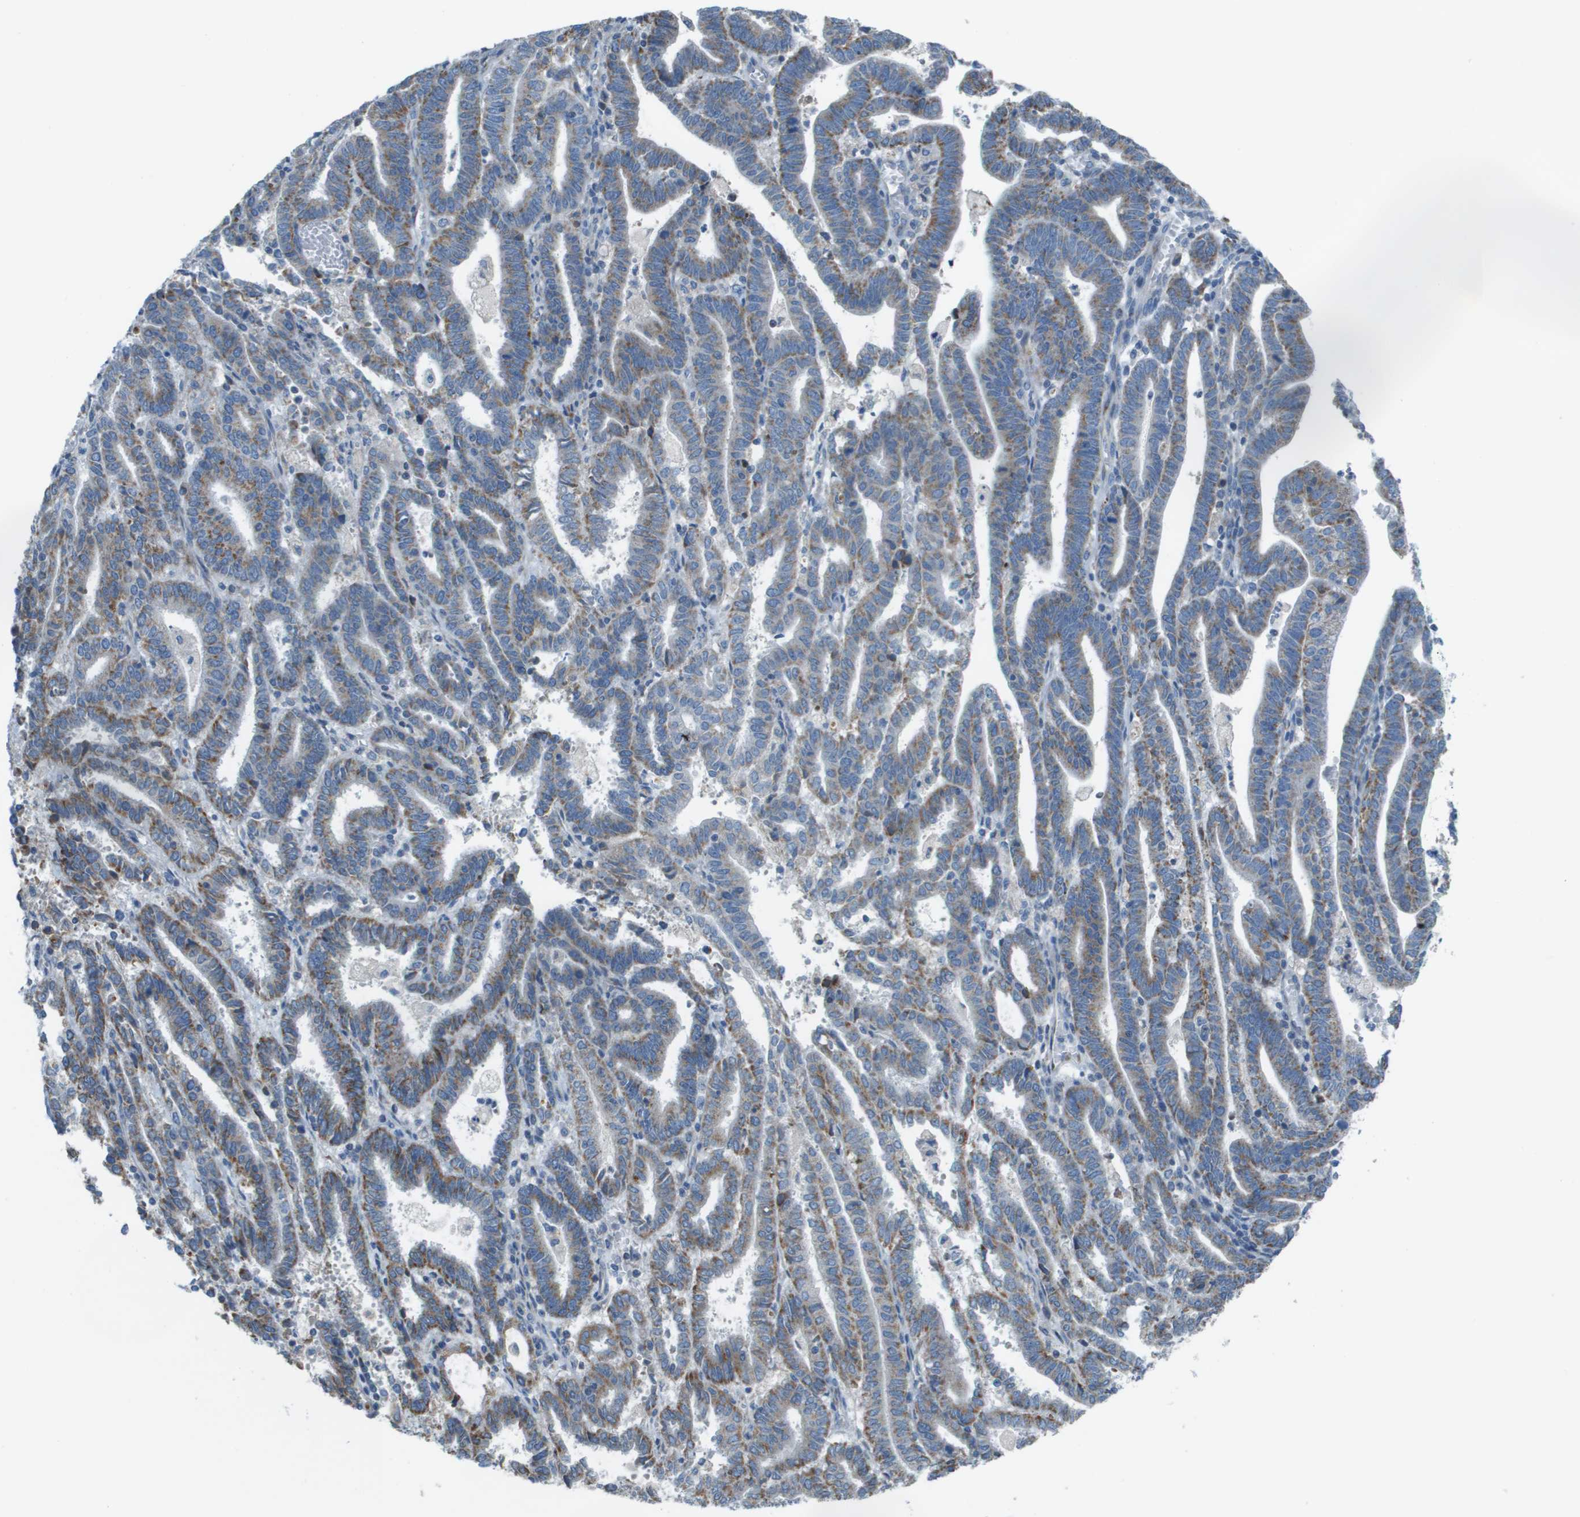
{"staining": {"intensity": "moderate", "quantity": "25%-75%", "location": "cytoplasmic/membranous"}, "tissue": "endometrial cancer", "cell_type": "Tumor cells", "image_type": "cancer", "snomed": [{"axis": "morphology", "description": "Adenocarcinoma, NOS"}, {"axis": "topography", "description": "Uterus"}], "caption": "Immunohistochemical staining of endometrial adenocarcinoma shows medium levels of moderate cytoplasmic/membranous protein positivity in approximately 25%-75% of tumor cells. The protein of interest is shown in brown color, while the nuclei are stained blue.", "gene": "GALNT6", "patient": {"sex": "female", "age": 83}}